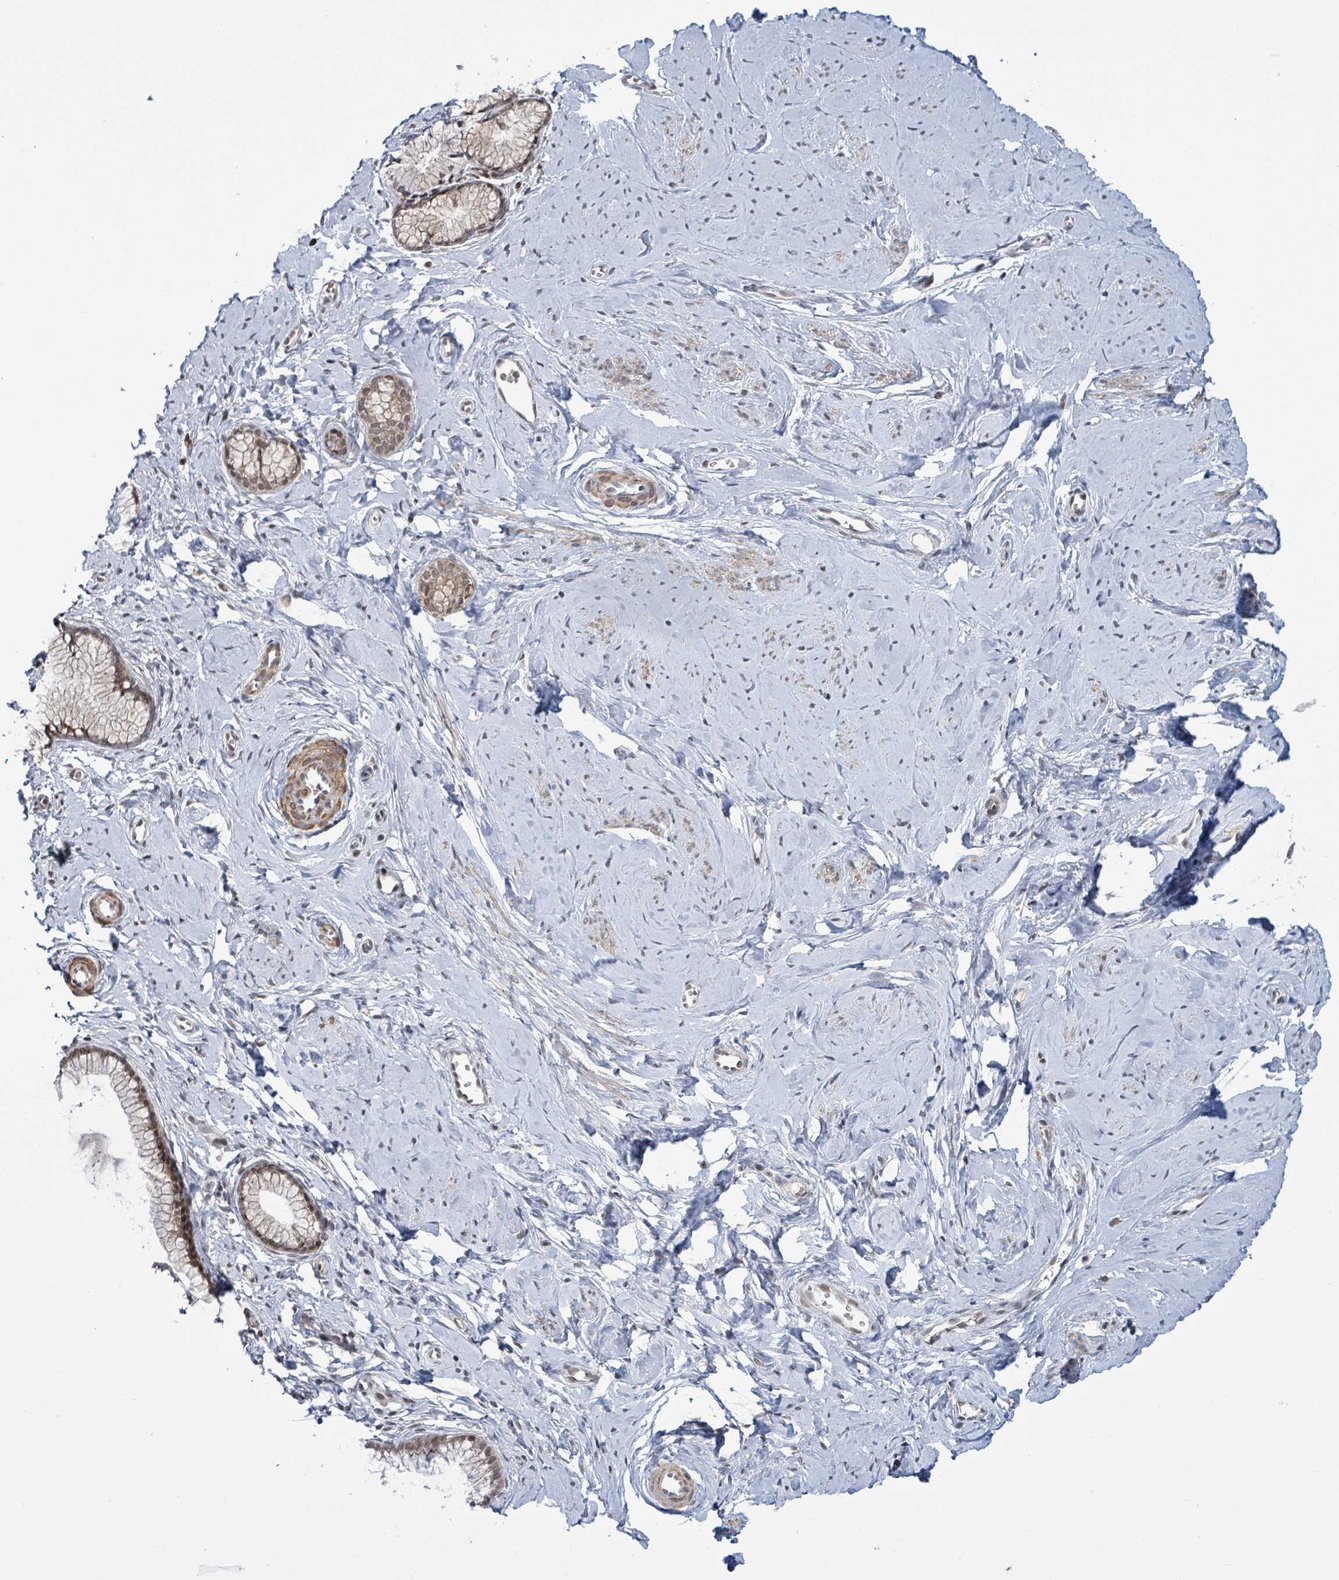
{"staining": {"intensity": "moderate", "quantity": ">75%", "location": "nuclear"}, "tissue": "cervix", "cell_type": "Glandular cells", "image_type": "normal", "snomed": [{"axis": "morphology", "description": "Normal tissue, NOS"}, {"axis": "topography", "description": "Cervix"}], "caption": "The immunohistochemical stain shows moderate nuclear expression in glandular cells of normal cervix. The staining is performed using DAB brown chromogen to label protein expression. The nuclei are counter-stained blue using hematoxylin.", "gene": "SBF2", "patient": {"sex": "female", "age": 40}}